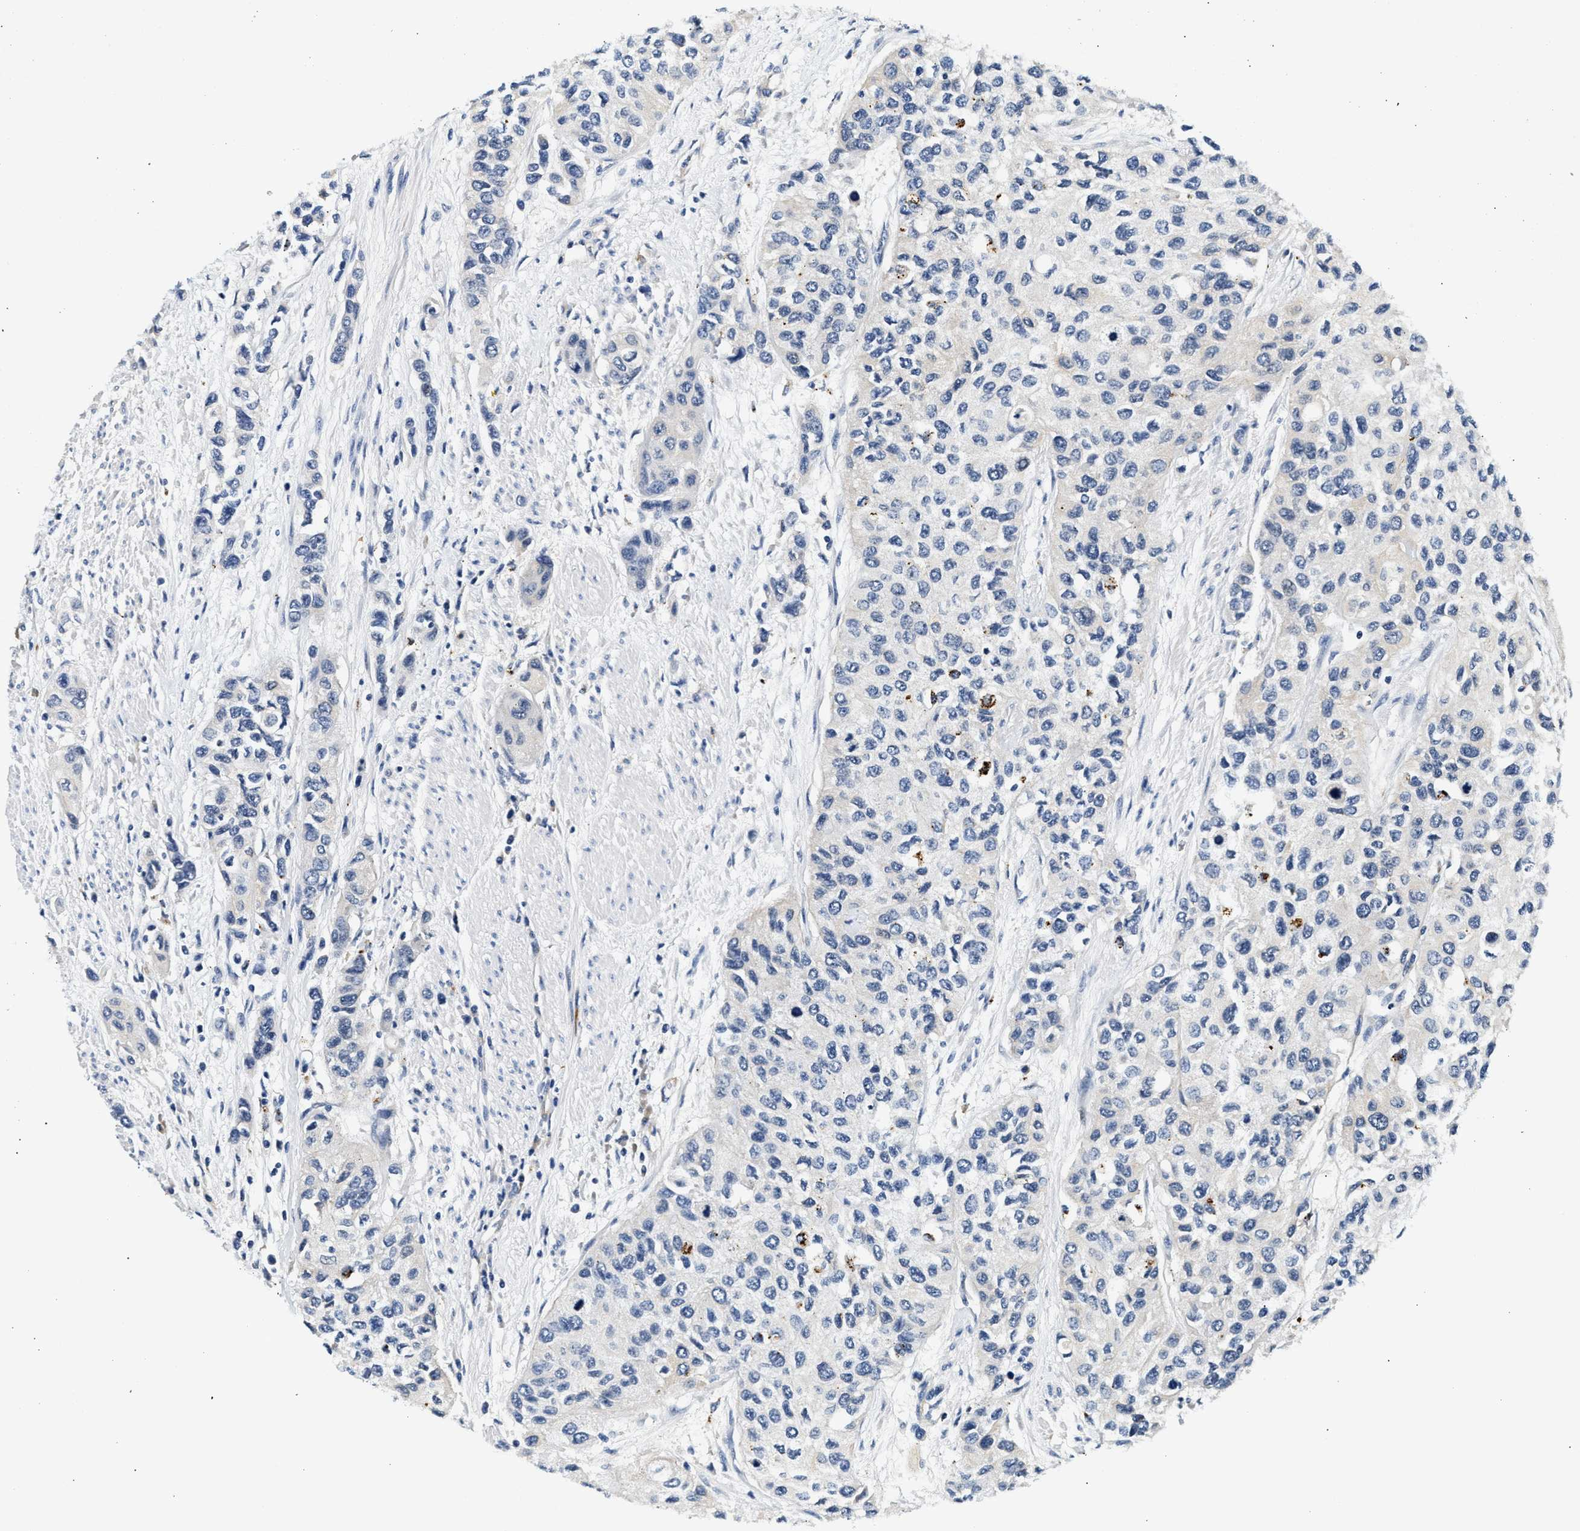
{"staining": {"intensity": "negative", "quantity": "none", "location": "none"}, "tissue": "urothelial cancer", "cell_type": "Tumor cells", "image_type": "cancer", "snomed": [{"axis": "morphology", "description": "Urothelial carcinoma, High grade"}, {"axis": "topography", "description": "Urinary bladder"}], "caption": "Immunohistochemistry (IHC) micrograph of neoplastic tissue: human urothelial cancer stained with DAB shows no significant protein positivity in tumor cells. (Stains: DAB (3,3'-diaminobenzidine) immunohistochemistry with hematoxylin counter stain, Microscopy: brightfield microscopy at high magnification).", "gene": "MED22", "patient": {"sex": "female", "age": 56}}